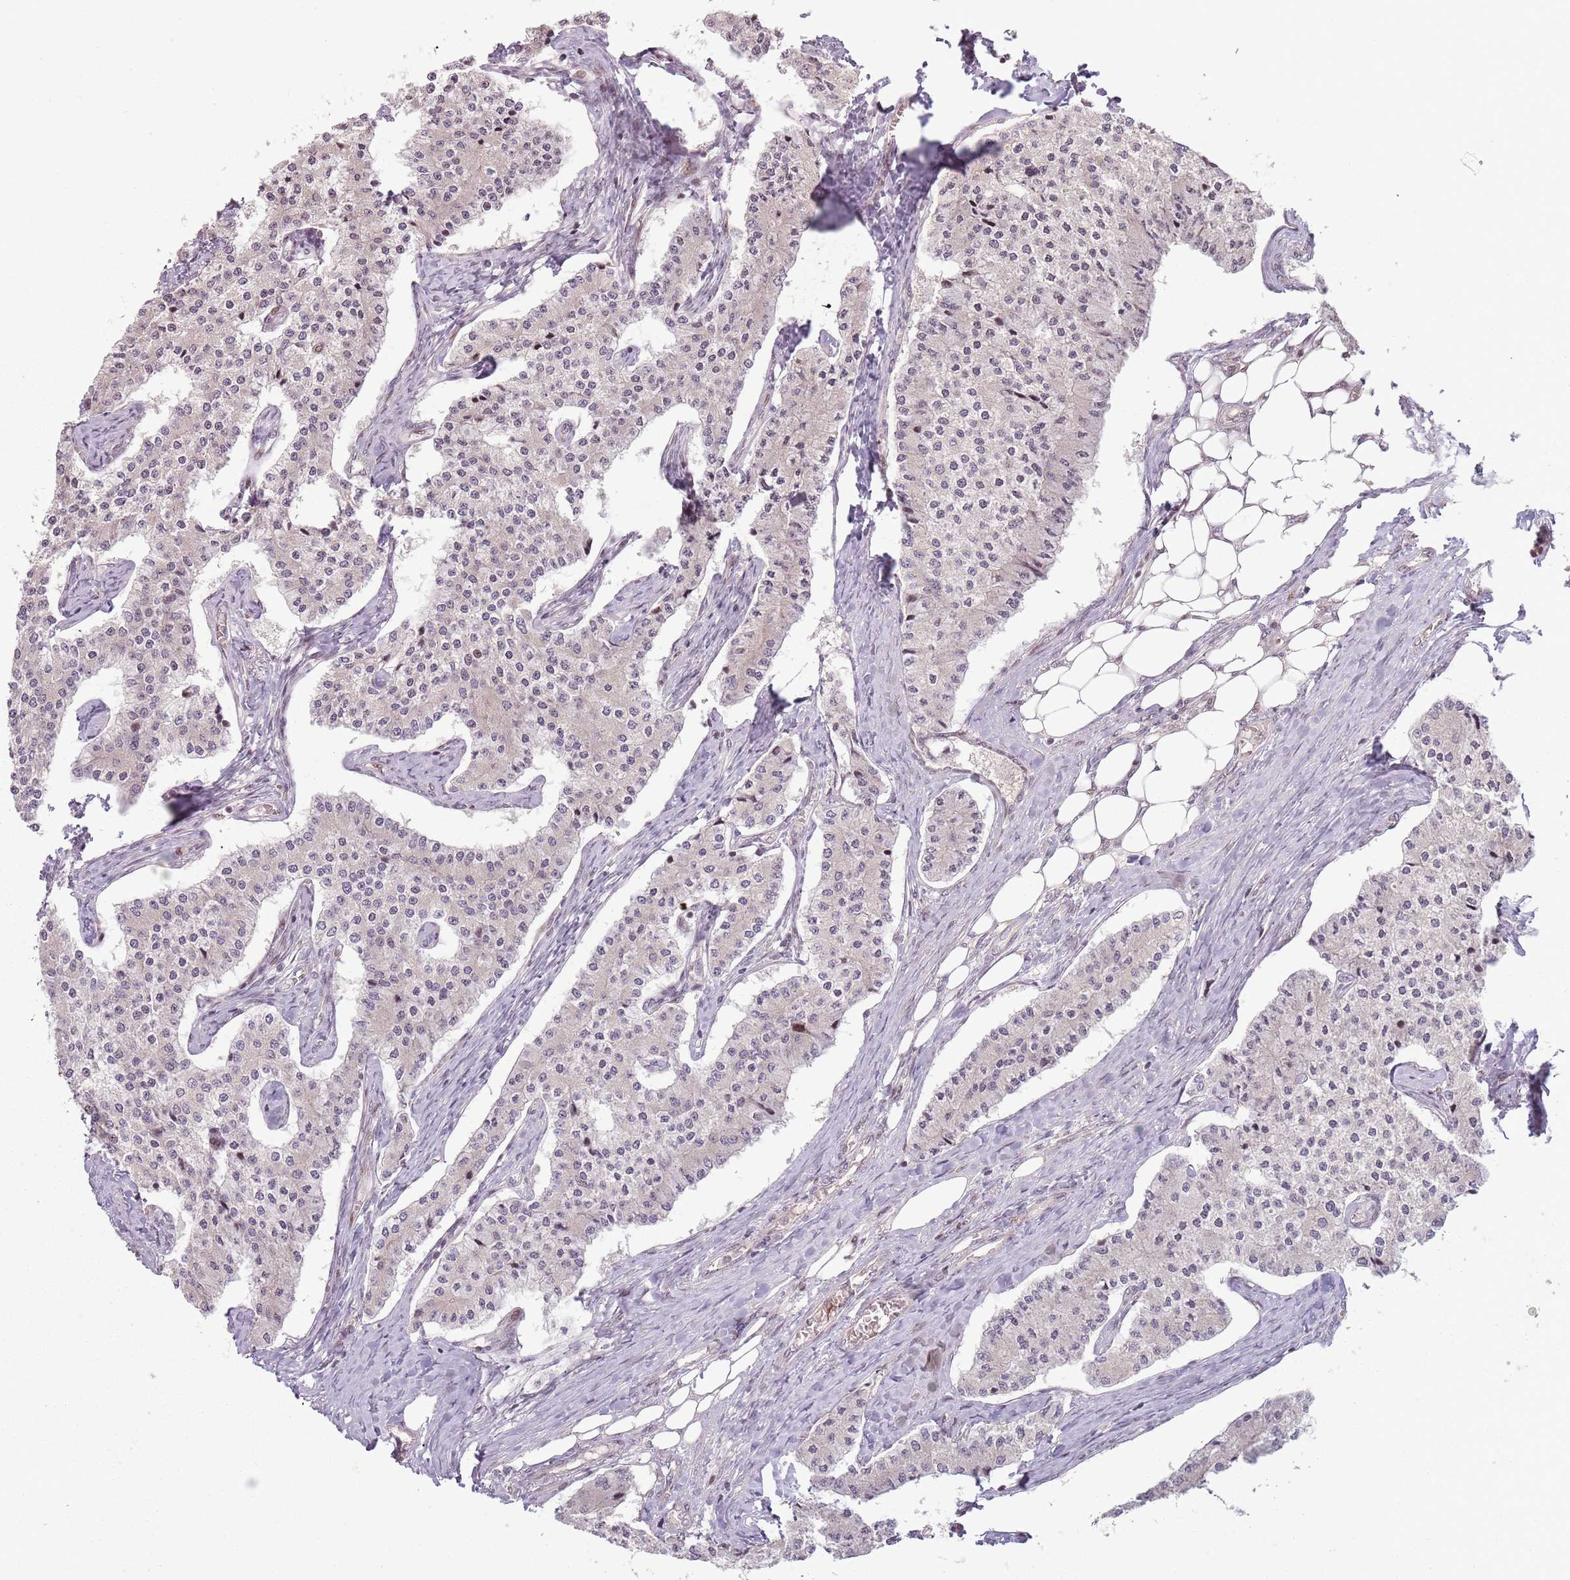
{"staining": {"intensity": "negative", "quantity": "none", "location": "none"}, "tissue": "carcinoid", "cell_type": "Tumor cells", "image_type": "cancer", "snomed": [{"axis": "morphology", "description": "Carcinoid, malignant, NOS"}, {"axis": "topography", "description": "Colon"}], "caption": "The immunohistochemistry (IHC) histopathology image has no significant positivity in tumor cells of carcinoid tissue. The staining is performed using DAB brown chromogen with nuclei counter-stained in using hematoxylin.", "gene": "ADGRG1", "patient": {"sex": "female", "age": 52}}